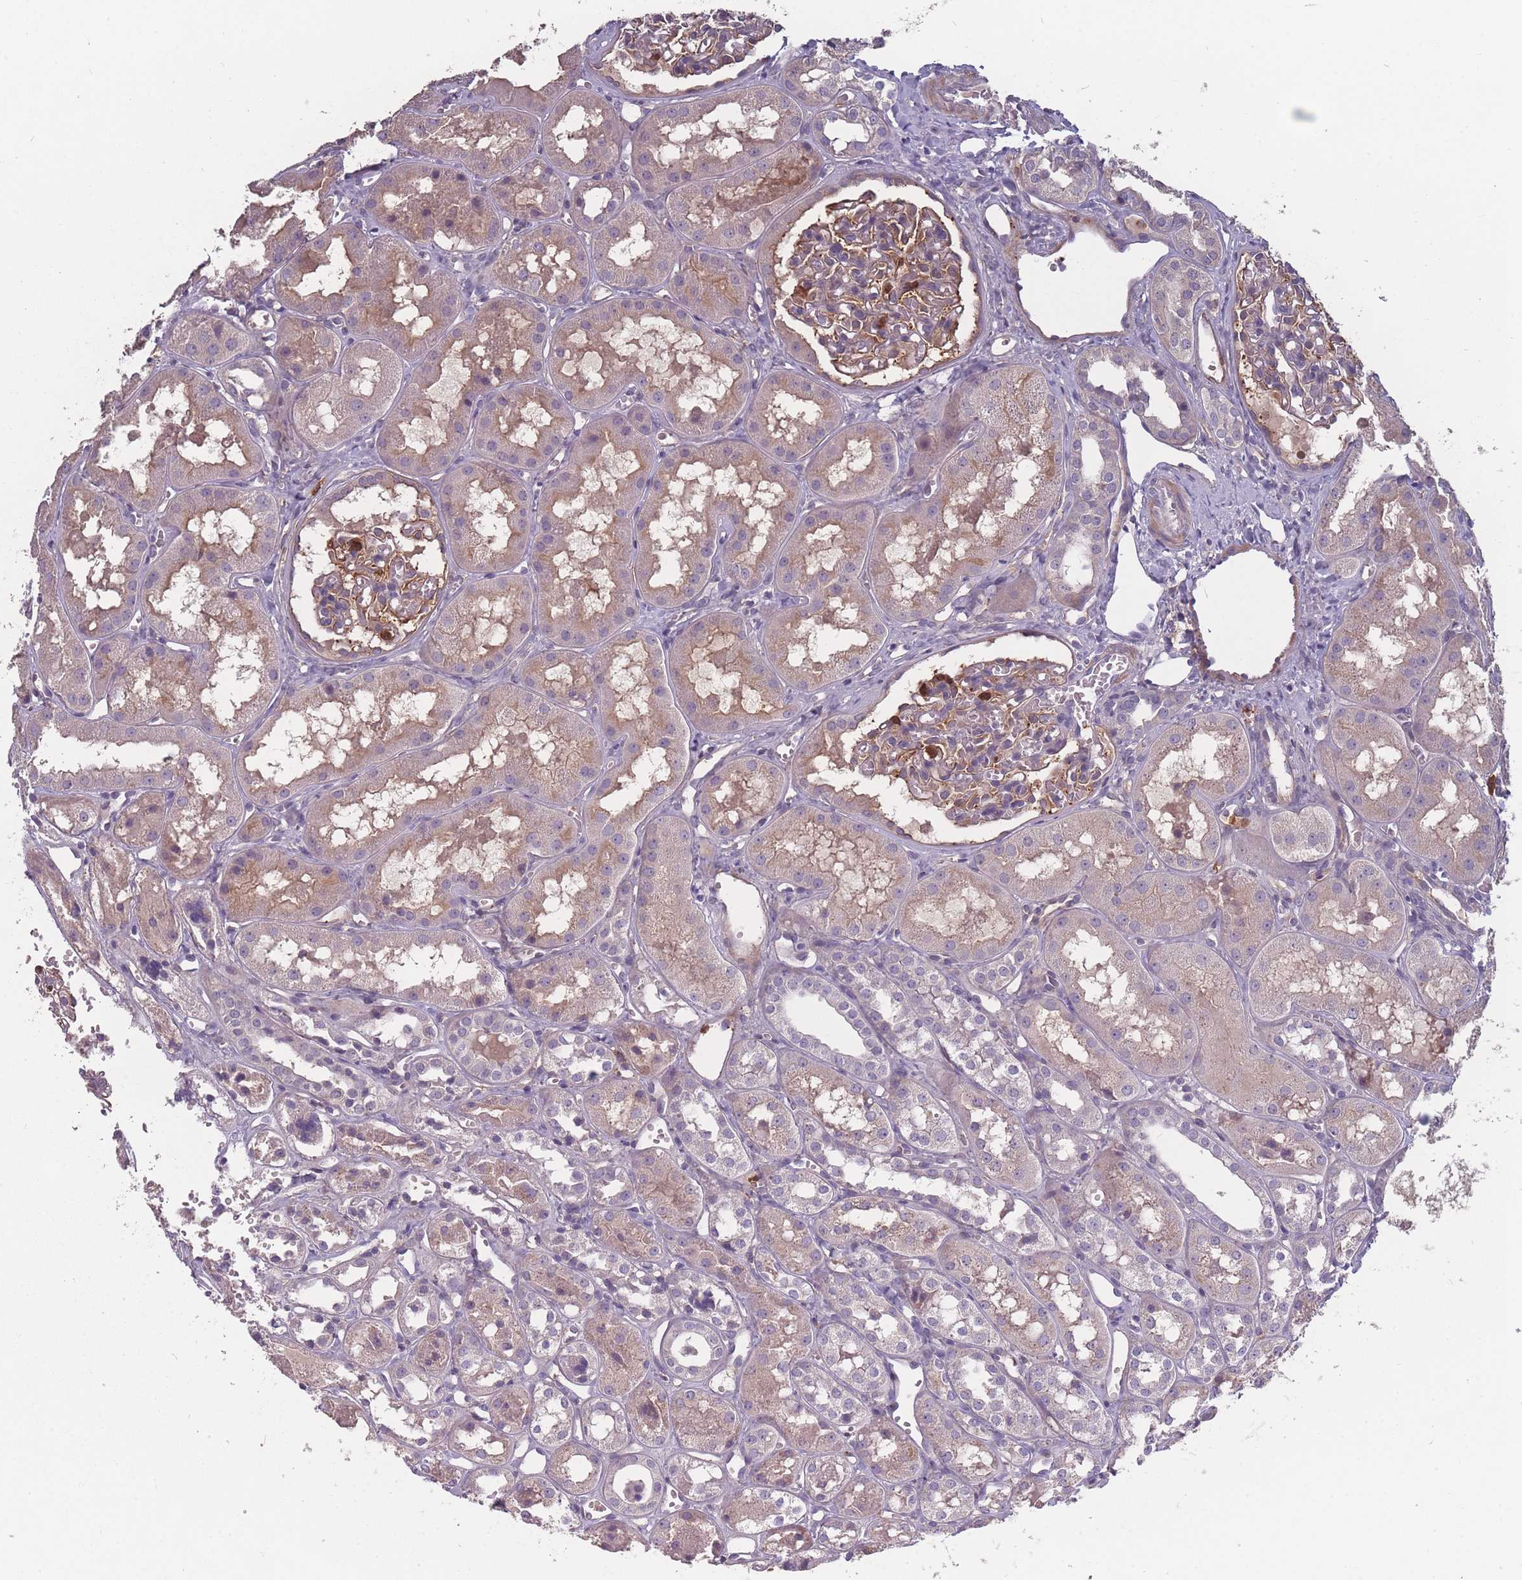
{"staining": {"intensity": "negative", "quantity": "none", "location": "none"}, "tissue": "kidney", "cell_type": "Cells in glomeruli", "image_type": "normal", "snomed": [{"axis": "morphology", "description": "Normal tissue, NOS"}, {"axis": "topography", "description": "Kidney"}], "caption": "Immunohistochemical staining of unremarkable human kidney exhibits no significant positivity in cells in glomeruli.", "gene": "BST1", "patient": {"sex": "male", "age": 16}}